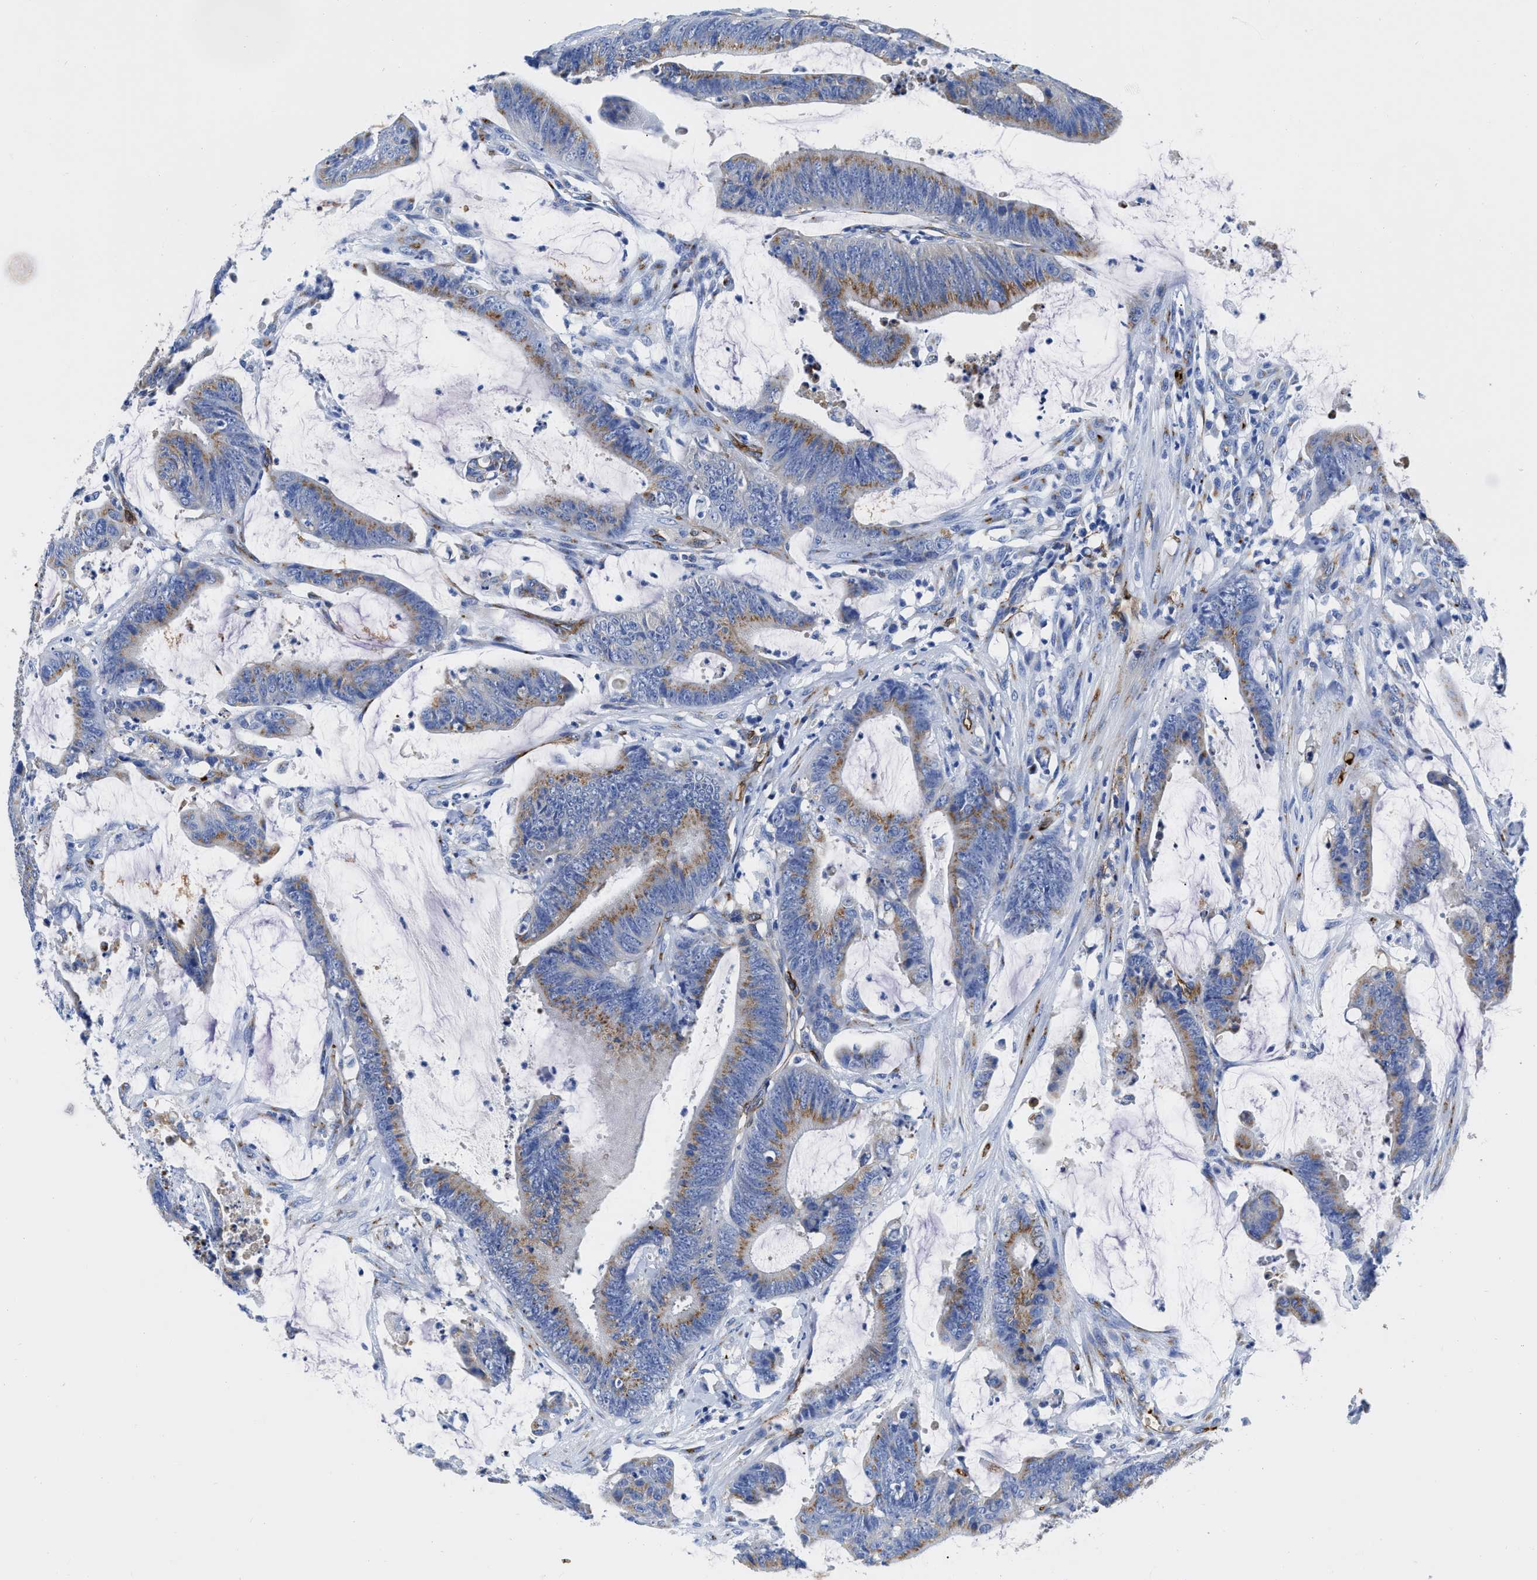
{"staining": {"intensity": "moderate", "quantity": "25%-75%", "location": "cytoplasmic/membranous"}, "tissue": "colorectal cancer", "cell_type": "Tumor cells", "image_type": "cancer", "snomed": [{"axis": "morphology", "description": "Adenocarcinoma, NOS"}, {"axis": "topography", "description": "Rectum"}], "caption": "There is medium levels of moderate cytoplasmic/membranous expression in tumor cells of colorectal adenocarcinoma, as demonstrated by immunohistochemical staining (brown color).", "gene": "TVP23B", "patient": {"sex": "female", "age": 66}}